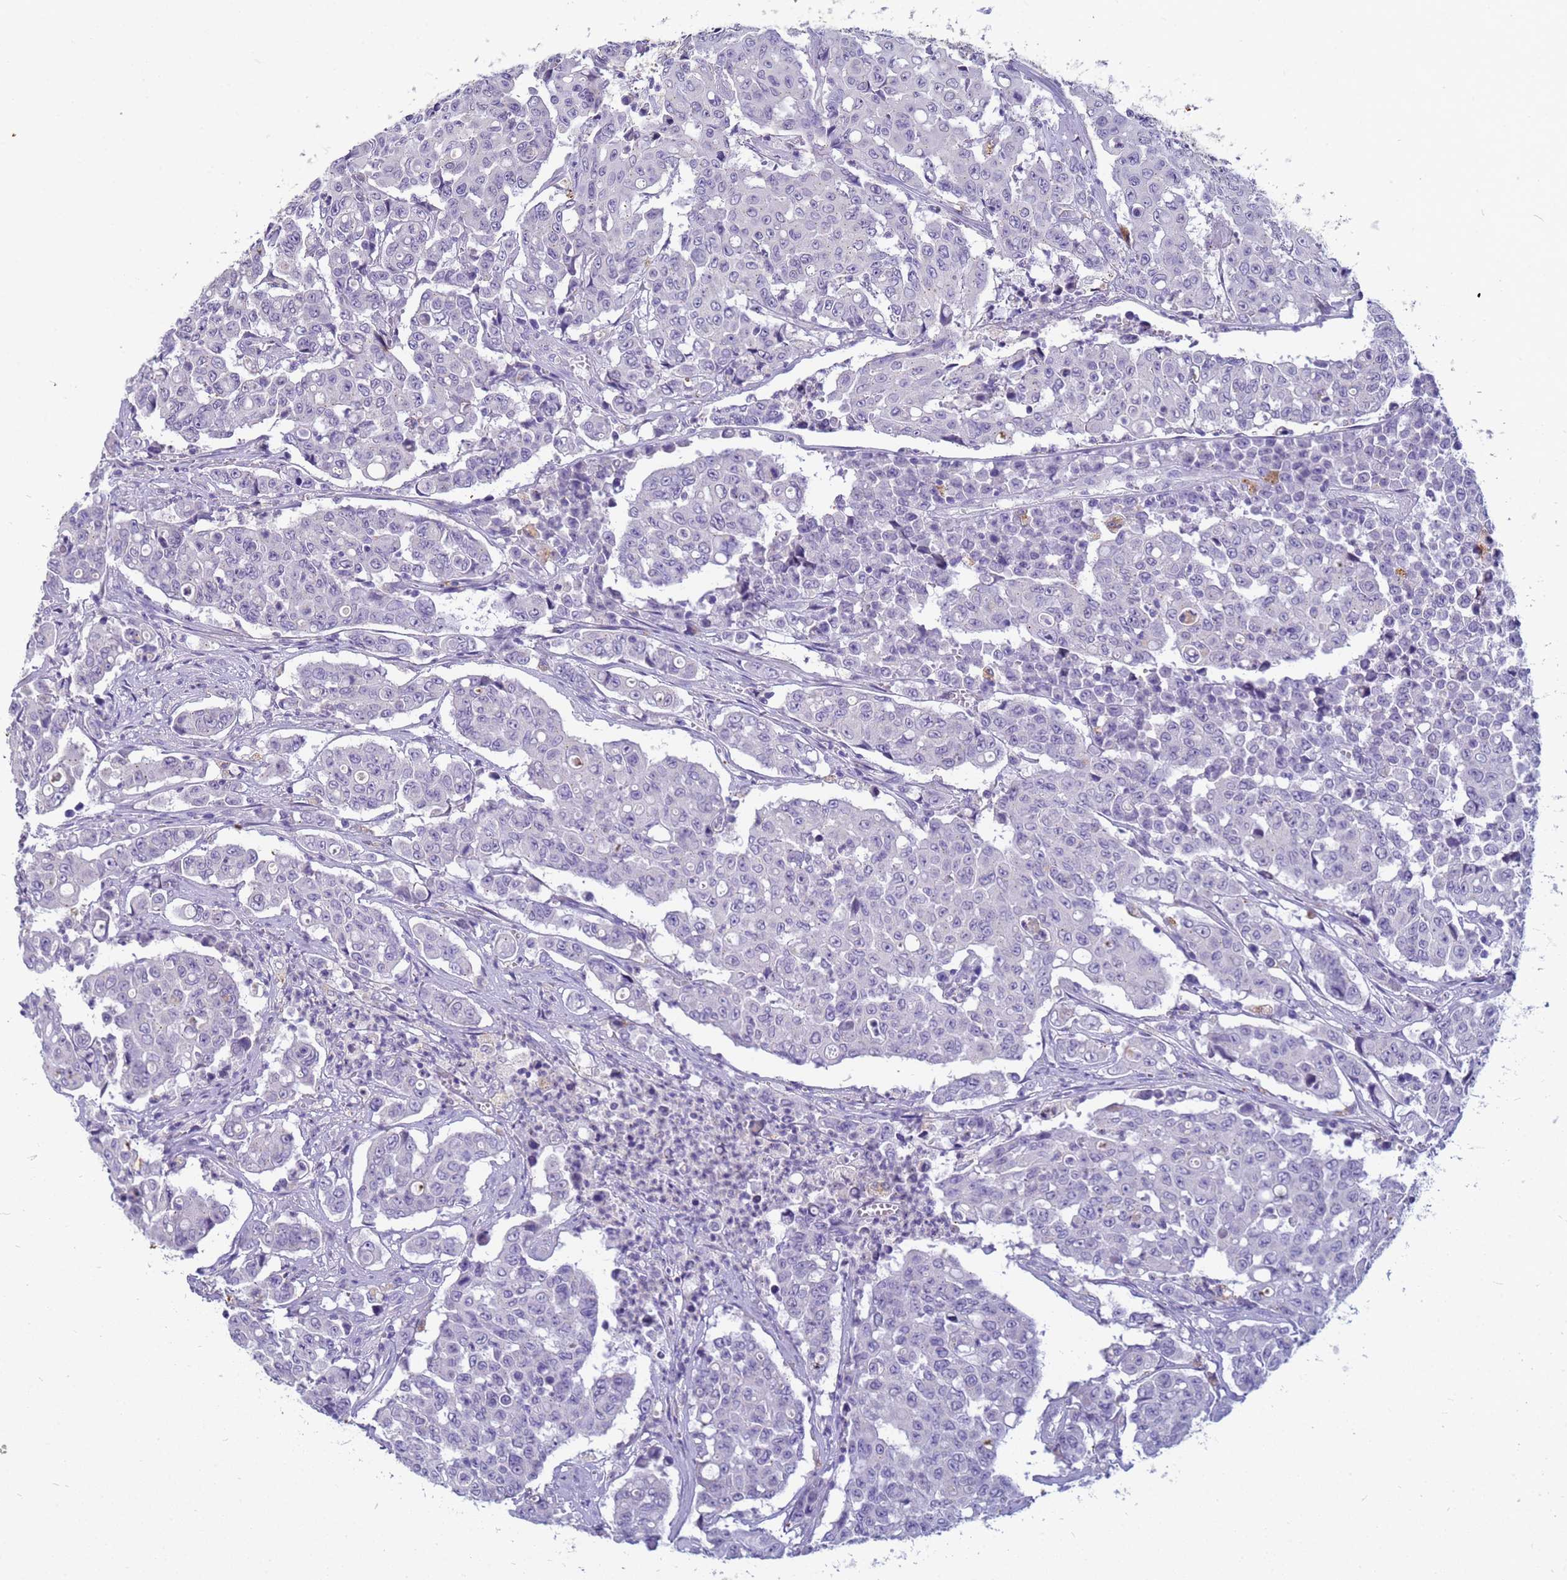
{"staining": {"intensity": "negative", "quantity": "none", "location": "none"}, "tissue": "colorectal cancer", "cell_type": "Tumor cells", "image_type": "cancer", "snomed": [{"axis": "morphology", "description": "Adenocarcinoma, NOS"}, {"axis": "topography", "description": "Colon"}], "caption": "Micrograph shows no significant protein staining in tumor cells of colorectal adenocarcinoma. (DAB (3,3'-diaminobenzidine) immunohistochemistry (IHC), high magnification).", "gene": "B3GNT8", "patient": {"sex": "male", "age": 51}}